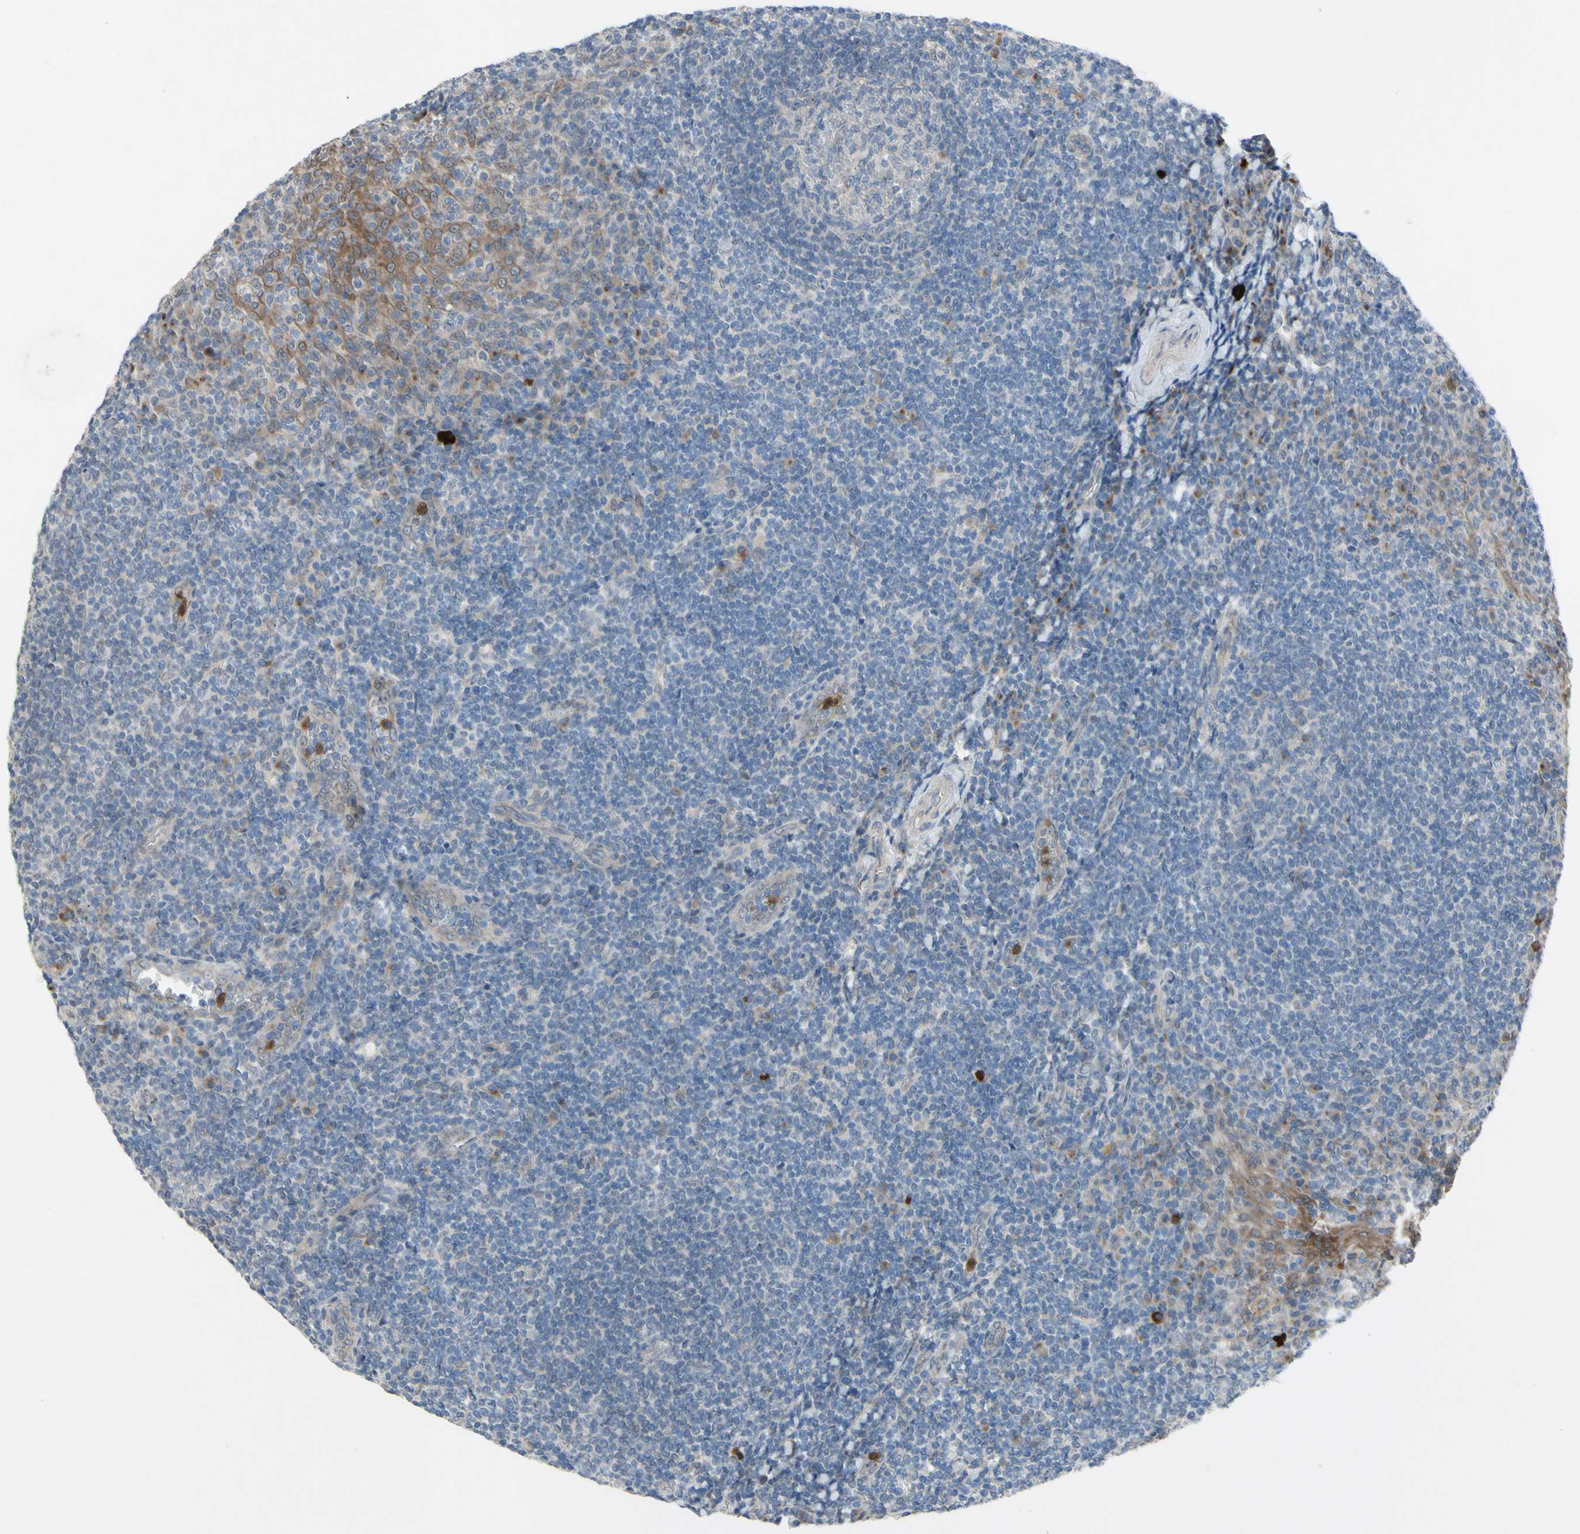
{"staining": {"intensity": "weak", "quantity": ">75%", "location": "cytoplasmic/membranous"}, "tissue": "tonsil", "cell_type": "Germinal center cells", "image_type": "normal", "snomed": [{"axis": "morphology", "description": "Normal tissue, NOS"}, {"axis": "topography", "description": "Tonsil"}], "caption": "Human tonsil stained with a brown dye displays weak cytoplasmic/membranous positive expression in about >75% of germinal center cells.", "gene": "GRAMD2B", "patient": {"sex": "male", "age": 31}}